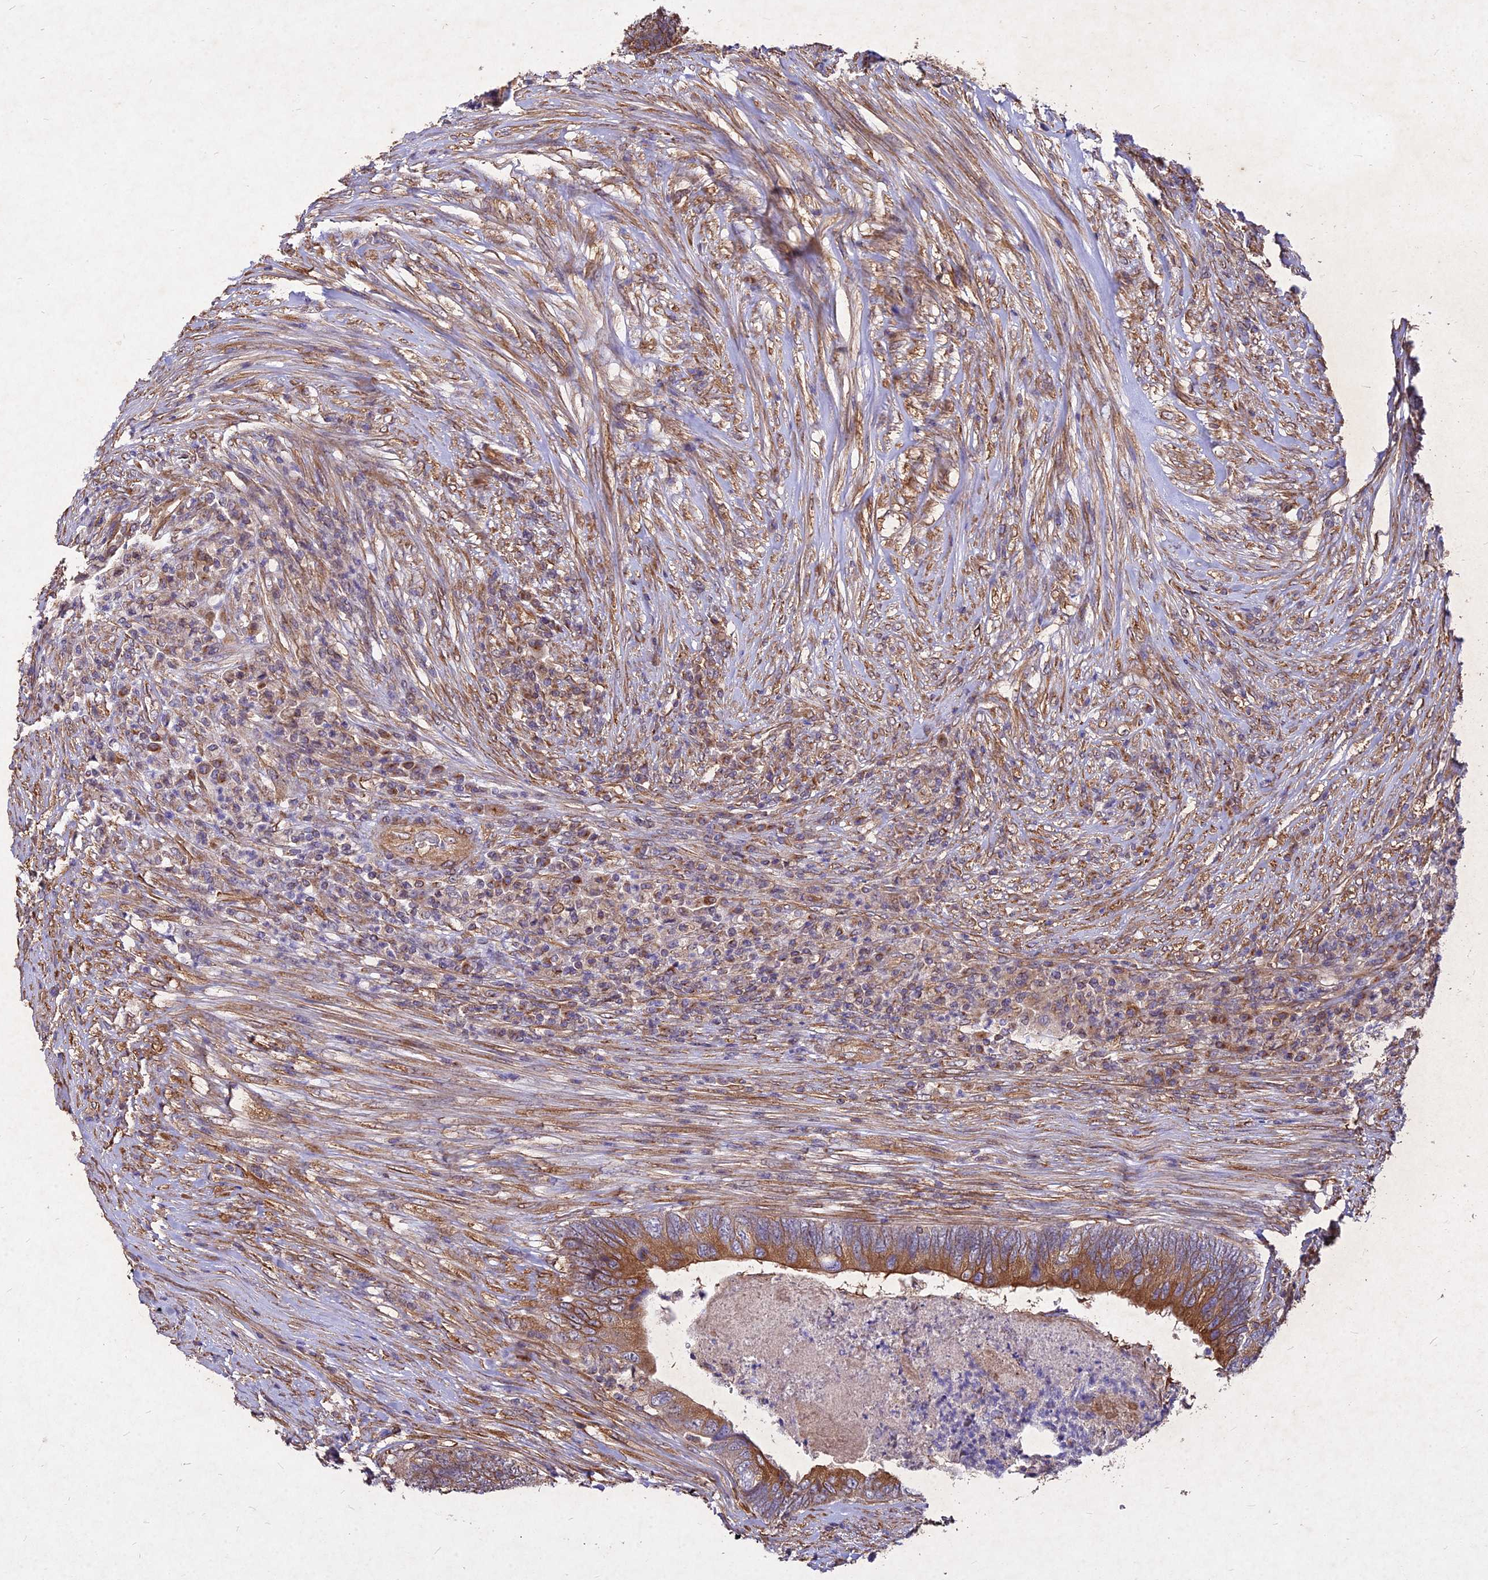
{"staining": {"intensity": "strong", "quantity": ">75%", "location": "cytoplasmic/membranous"}, "tissue": "colorectal cancer", "cell_type": "Tumor cells", "image_type": "cancer", "snomed": [{"axis": "morphology", "description": "Adenocarcinoma, NOS"}, {"axis": "topography", "description": "Colon"}], "caption": "Protein staining of colorectal adenocarcinoma tissue shows strong cytoplasmic/membranous staining in about >75% of tumor cells. (Brightfield microscopy of DAB IHC at high magnification).", "gene": "SKA1", "patient": {"sex": "female", "age": 67}}